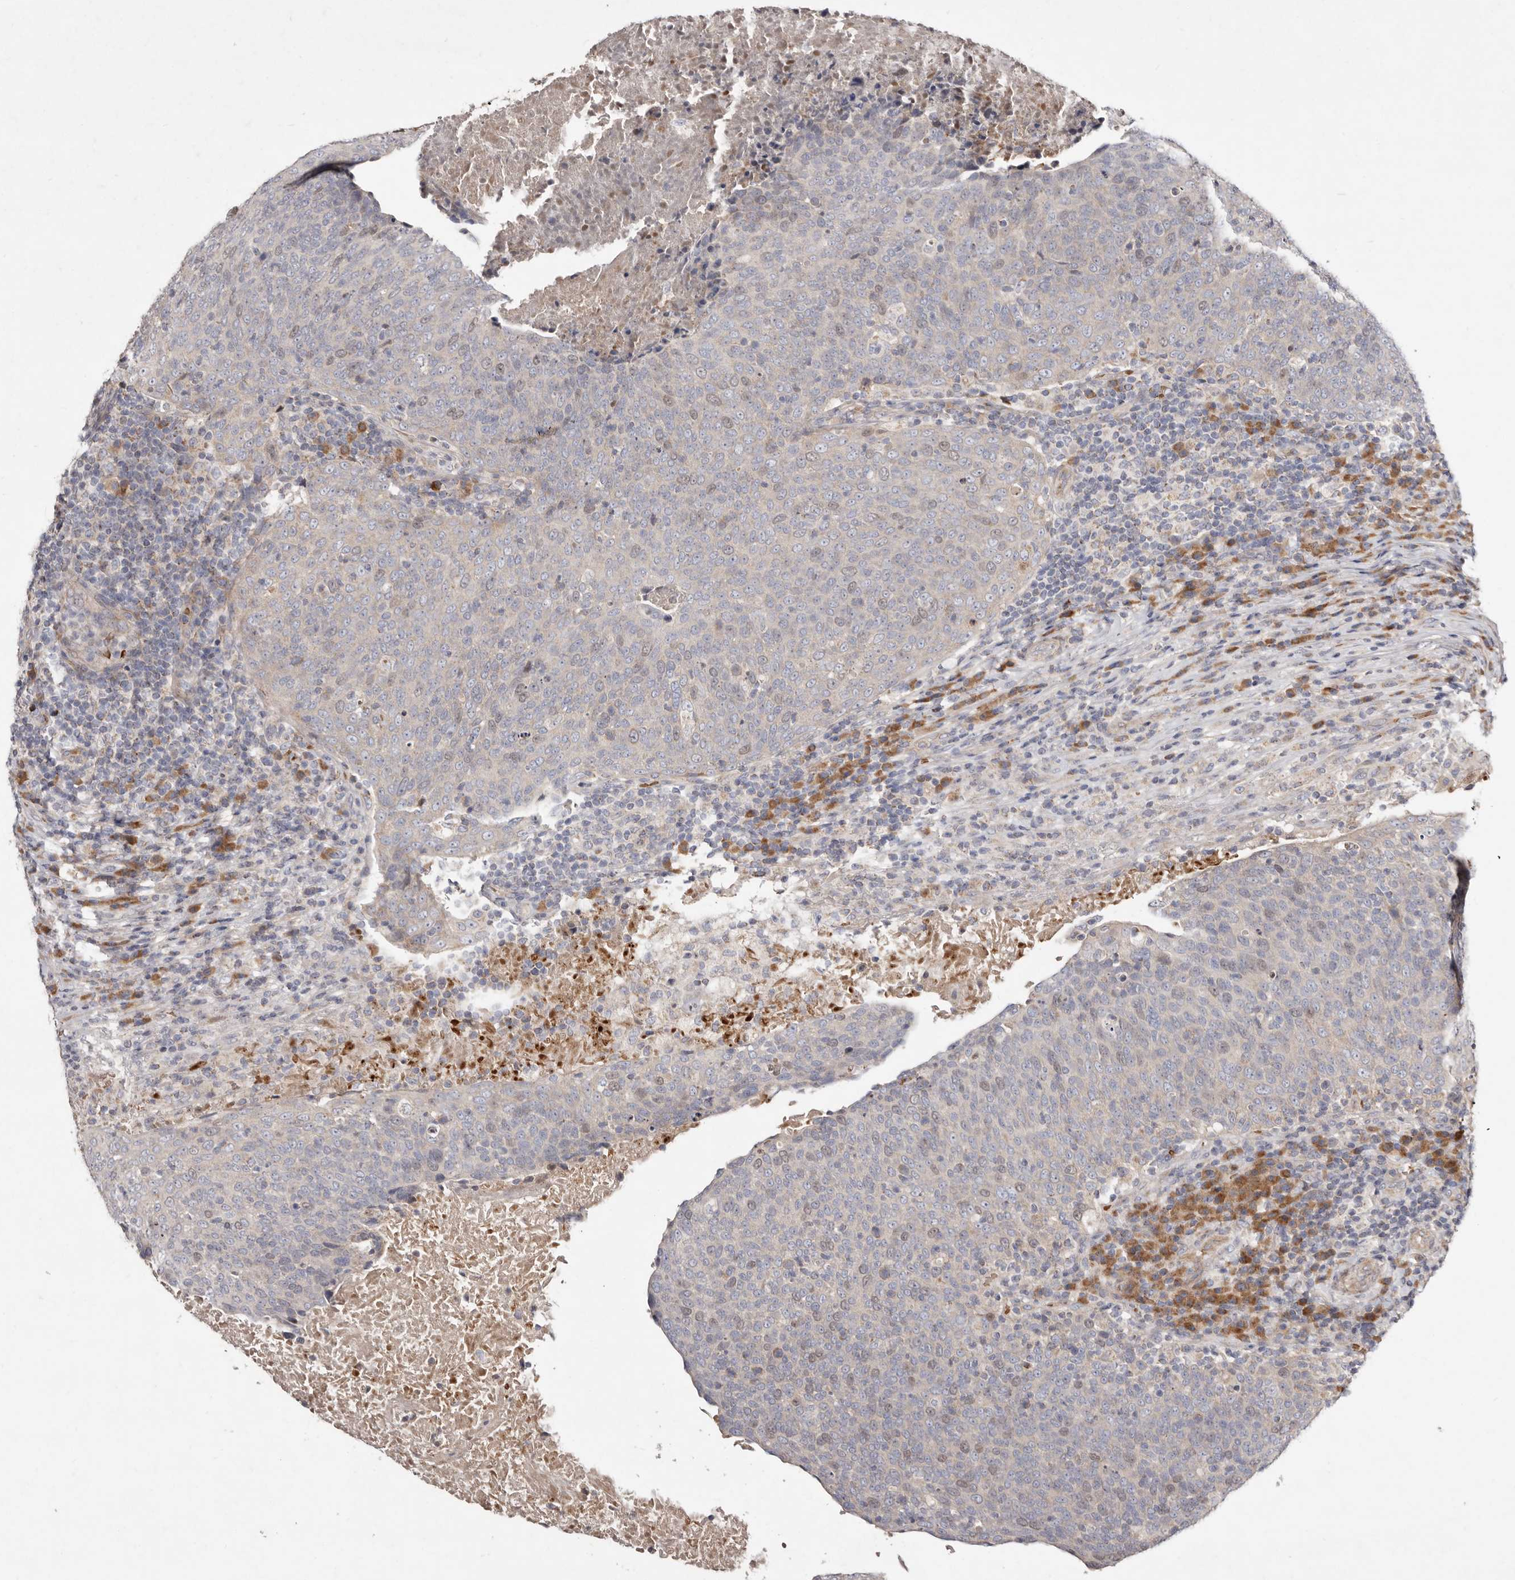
{"staining": {"intensity": "weak", "quantity": "<25%", "location": "nuclear"}, "tissue": "head and neck cancer", "cell_type": "Tumor cells", "image_type": "cancer", "snomed": [{"axis": "morphology", "description": "Squamous cell carcinoma, NOS"}, {"axis": "morphology", "description": "Squamous cell carcinoma, metastatic, NOS"}, {"axis": "topography", "description": "Lymph node"}, {"axis": "topography", "description": "Head-Neck"}], "caption": "There is no significant expression in tumor cells of head and neck squamous cell carcinoma.", "gene": "SLC25A20", "patient": {"sex": "male", "age": 62}}